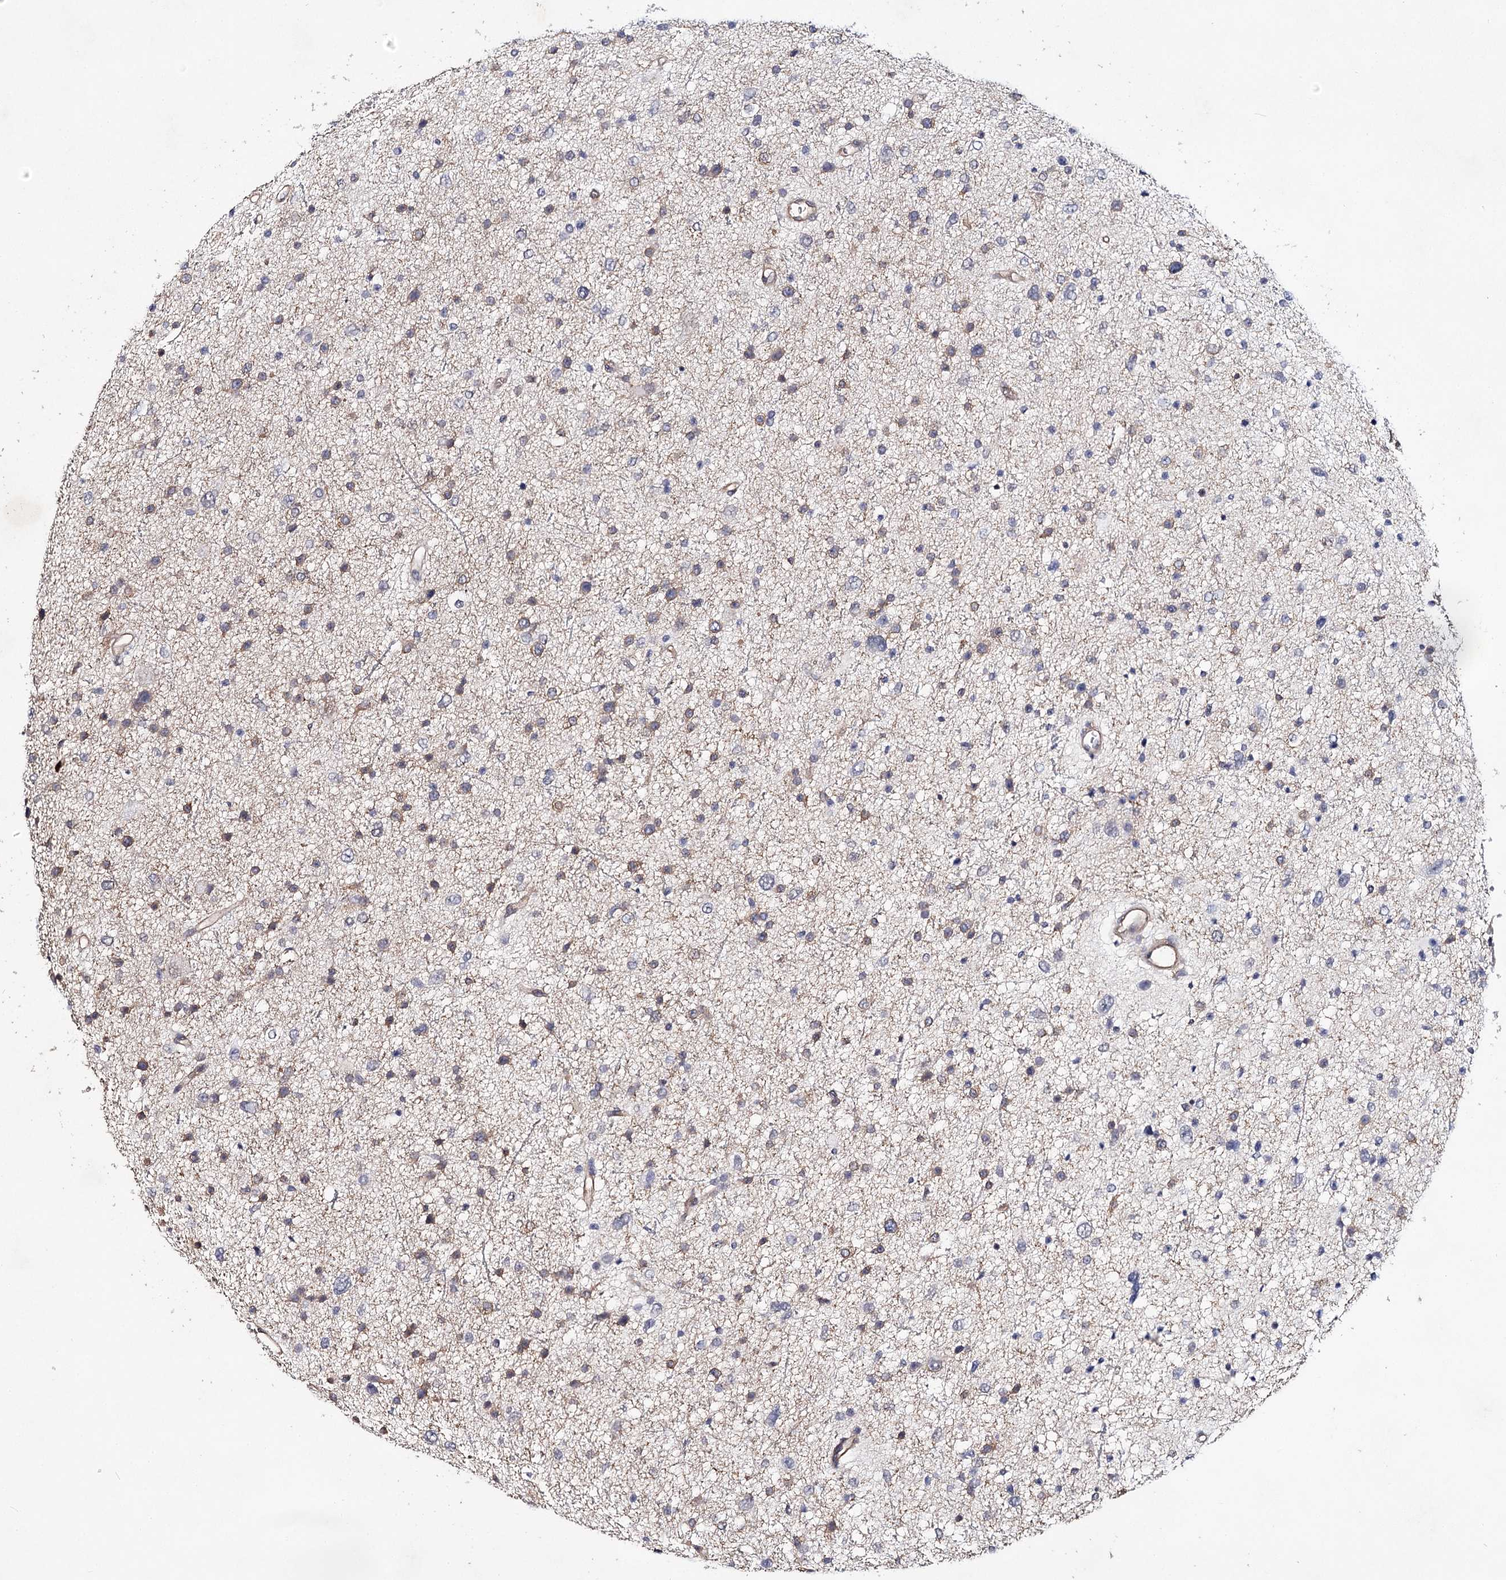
{"staining": {"intensity": "weak", "quantity": "25%-75%", "location": "cytoplasmic/membranous"}, "tissue": "glioma", "cell_type": "Tumor cells", "image_type": "cancer", "snomed": [{"axis": "morphology", "description": "Glioma, malignant, Low grade"}, {"axis": "topography", "description": "Brain"}], "caption": "Protein expression analysis of glioma displays weak cytoplasmic/membranous expression in about 25%-75% of tumor cells.", "gene": "TMEM218", "patient": {"sex": "female", "age": 37}}